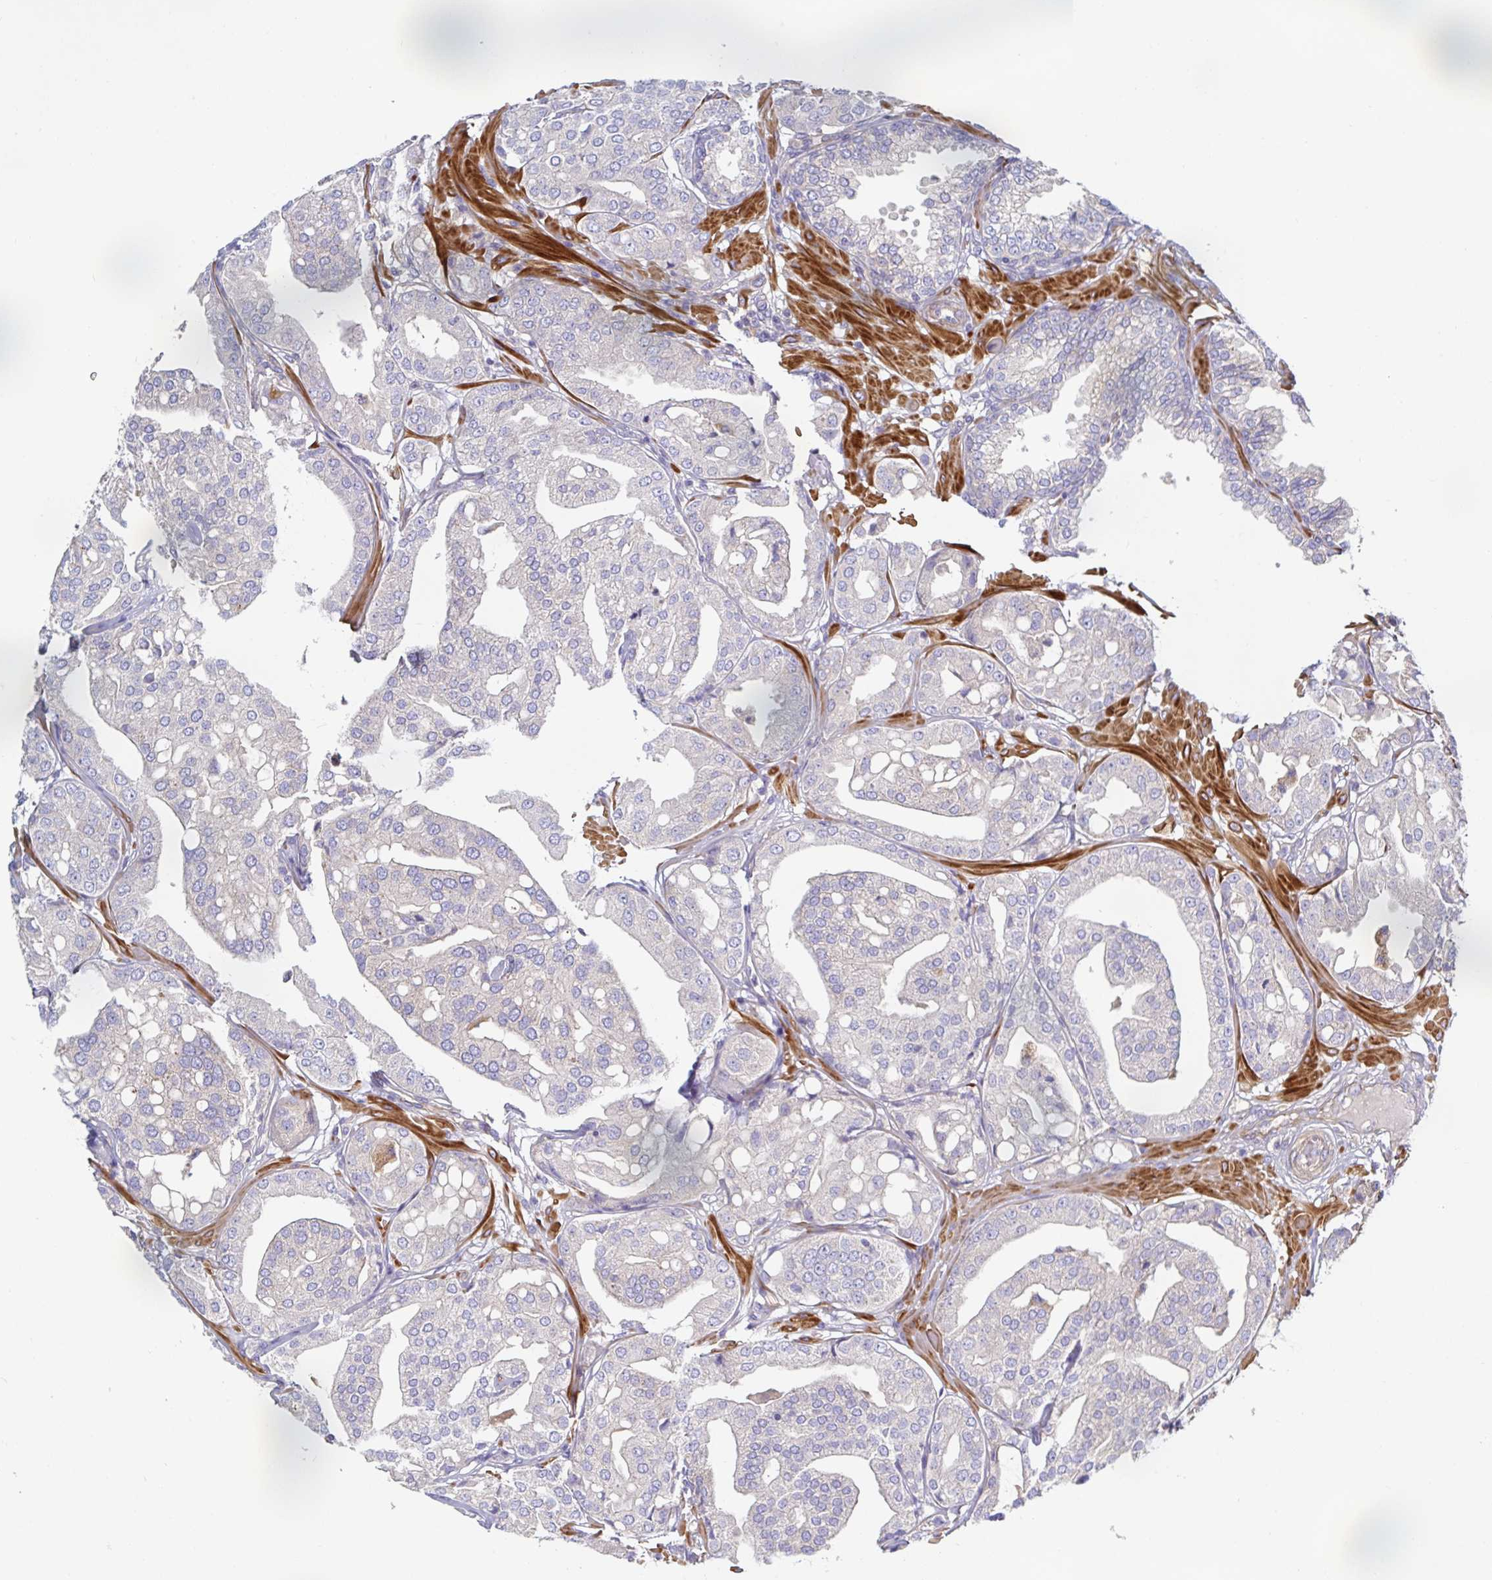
{"staining": {"intensity": "negative", "quantity": "none", "location": "none"}, "tissue": "renal cancer", "cell_type": "Tumor cells", "image_type": "cancer", "snomed": [{"axis": "morphology", "description": "Adenocarcinoma, NOS"}, {"axis": "topography", "description": "Urinary bladder"}], "caption": "Tumor cells are negative for brown protein staining in renal adenocarcinoma.", "gene": "METTL22", "patient": {"sex": "male", "age": 61}}